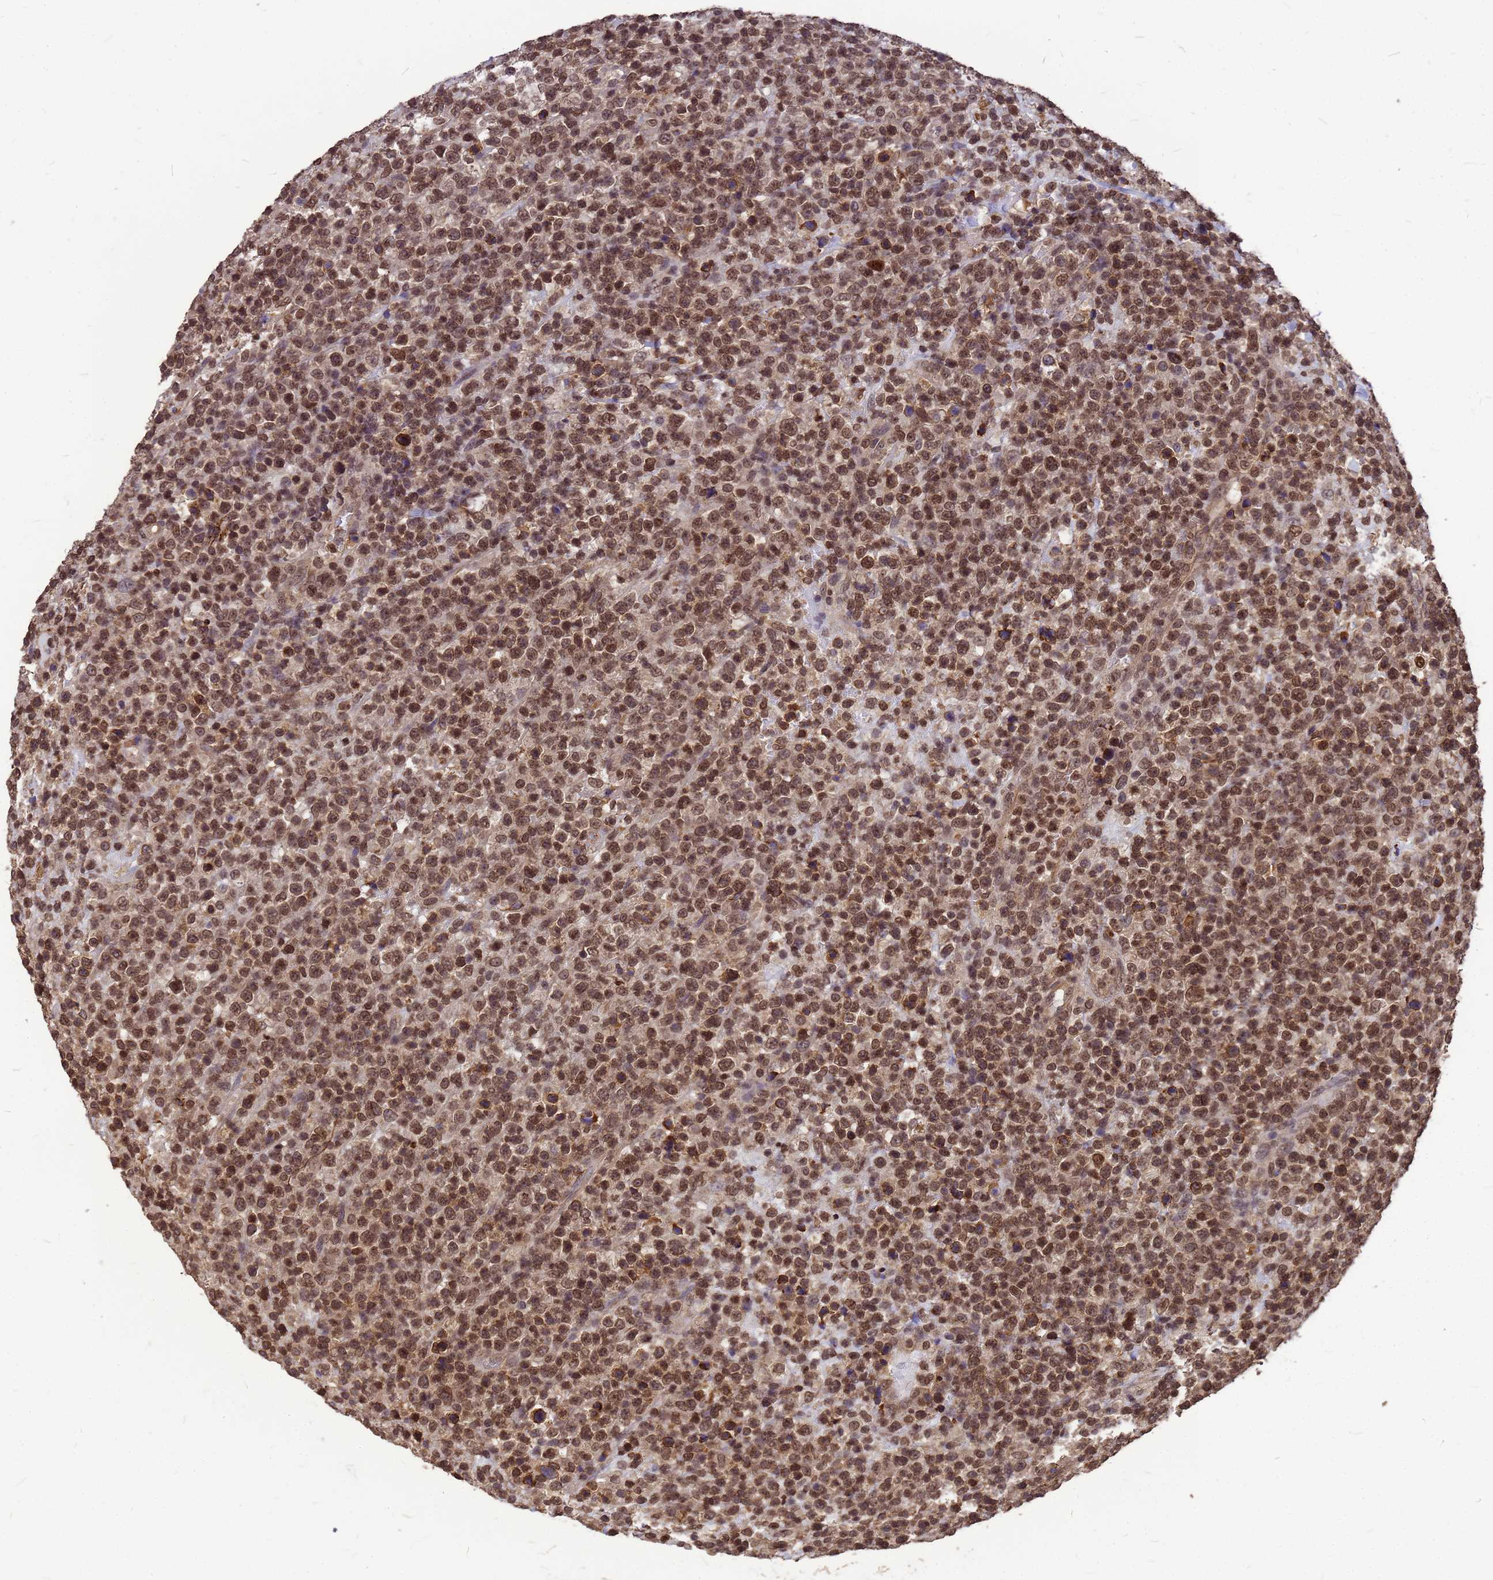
{"staining": {"intensity": "moderate", "quantity": ">75%", "location": "cytoplasmic/membranous,nuclear"}, "tissue": "lymphoma", "cell_type": "Tumor cells", "image_type": "cancer", "snomed": [{"axis": "morphology", "description": "Malignant lymphoma, non-Hodgkin's type, High grade"}, {"axis": "topography", "description": "Colon"}], "caption": "A histopathology image showing moderate cytoplasmic/membranous and nuclear staining in about >75% of tumor cells in lymphoma, as visualized by brown immunohistochemical staining.", "gene": "C1orf35", "patient": {"sex": "female", "age": 53}}